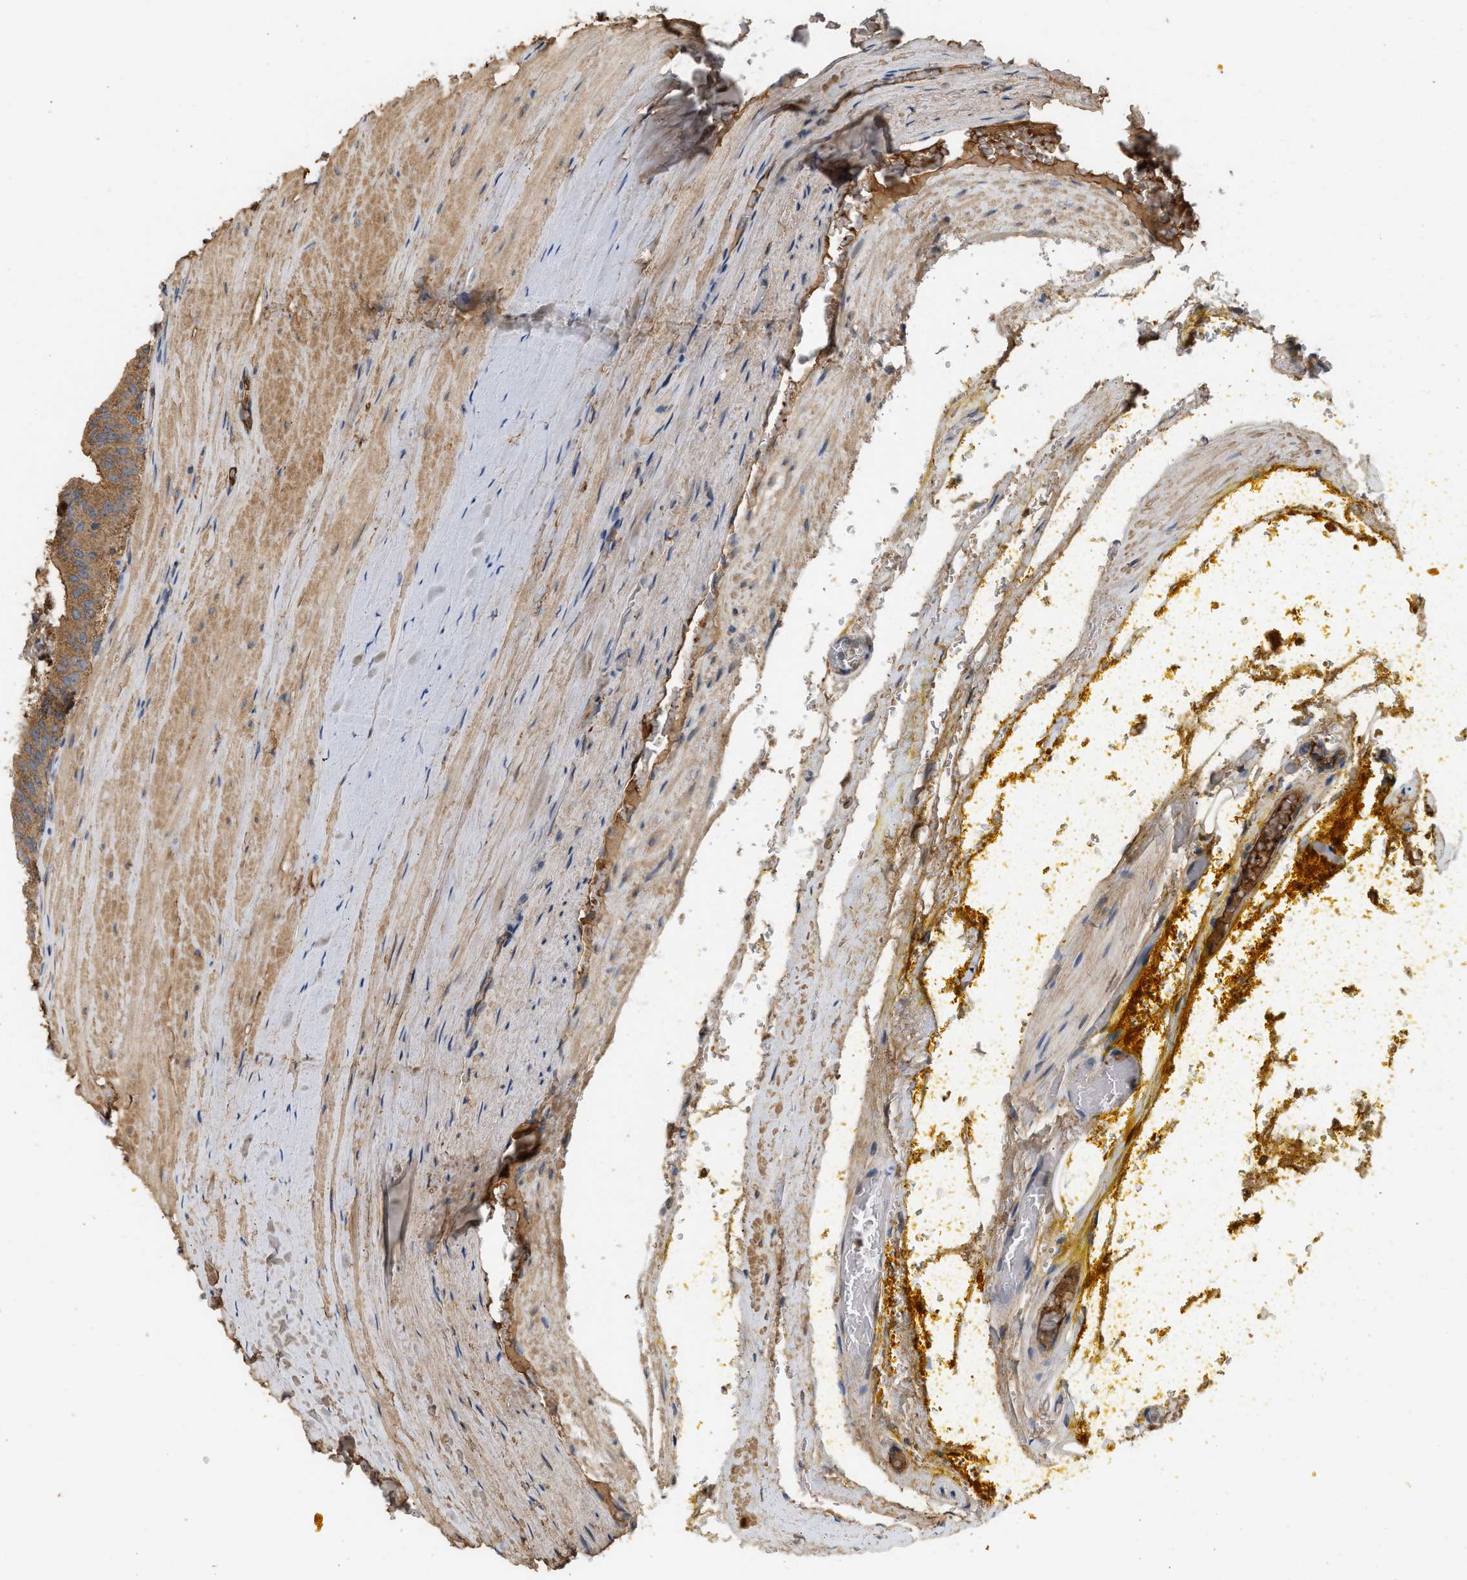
{"staining": {"intensity": "moderate", "quantity": "25%-75%", "location": "cytoplasmic/membranous"}, "tissue": "prostate cancer", "cell_type": "Tumor cells", "image_type": "cancer", "snomed": [{"axis": "morphology", "description": "Adenocarcinoma, High grade"}, {"axis": "topography", "description": "Prostate"}], "caption": "IHC (DAB (3,3'-diaminobenzidine)) staining of human prostate high-grade adenocarcinoma exhibits moderate cytoplasmic/membranous protein positivity in approximately 25%-75% of tumor cells.", "gene": "F8", "patient": {"sex": "male", "age": 65}}